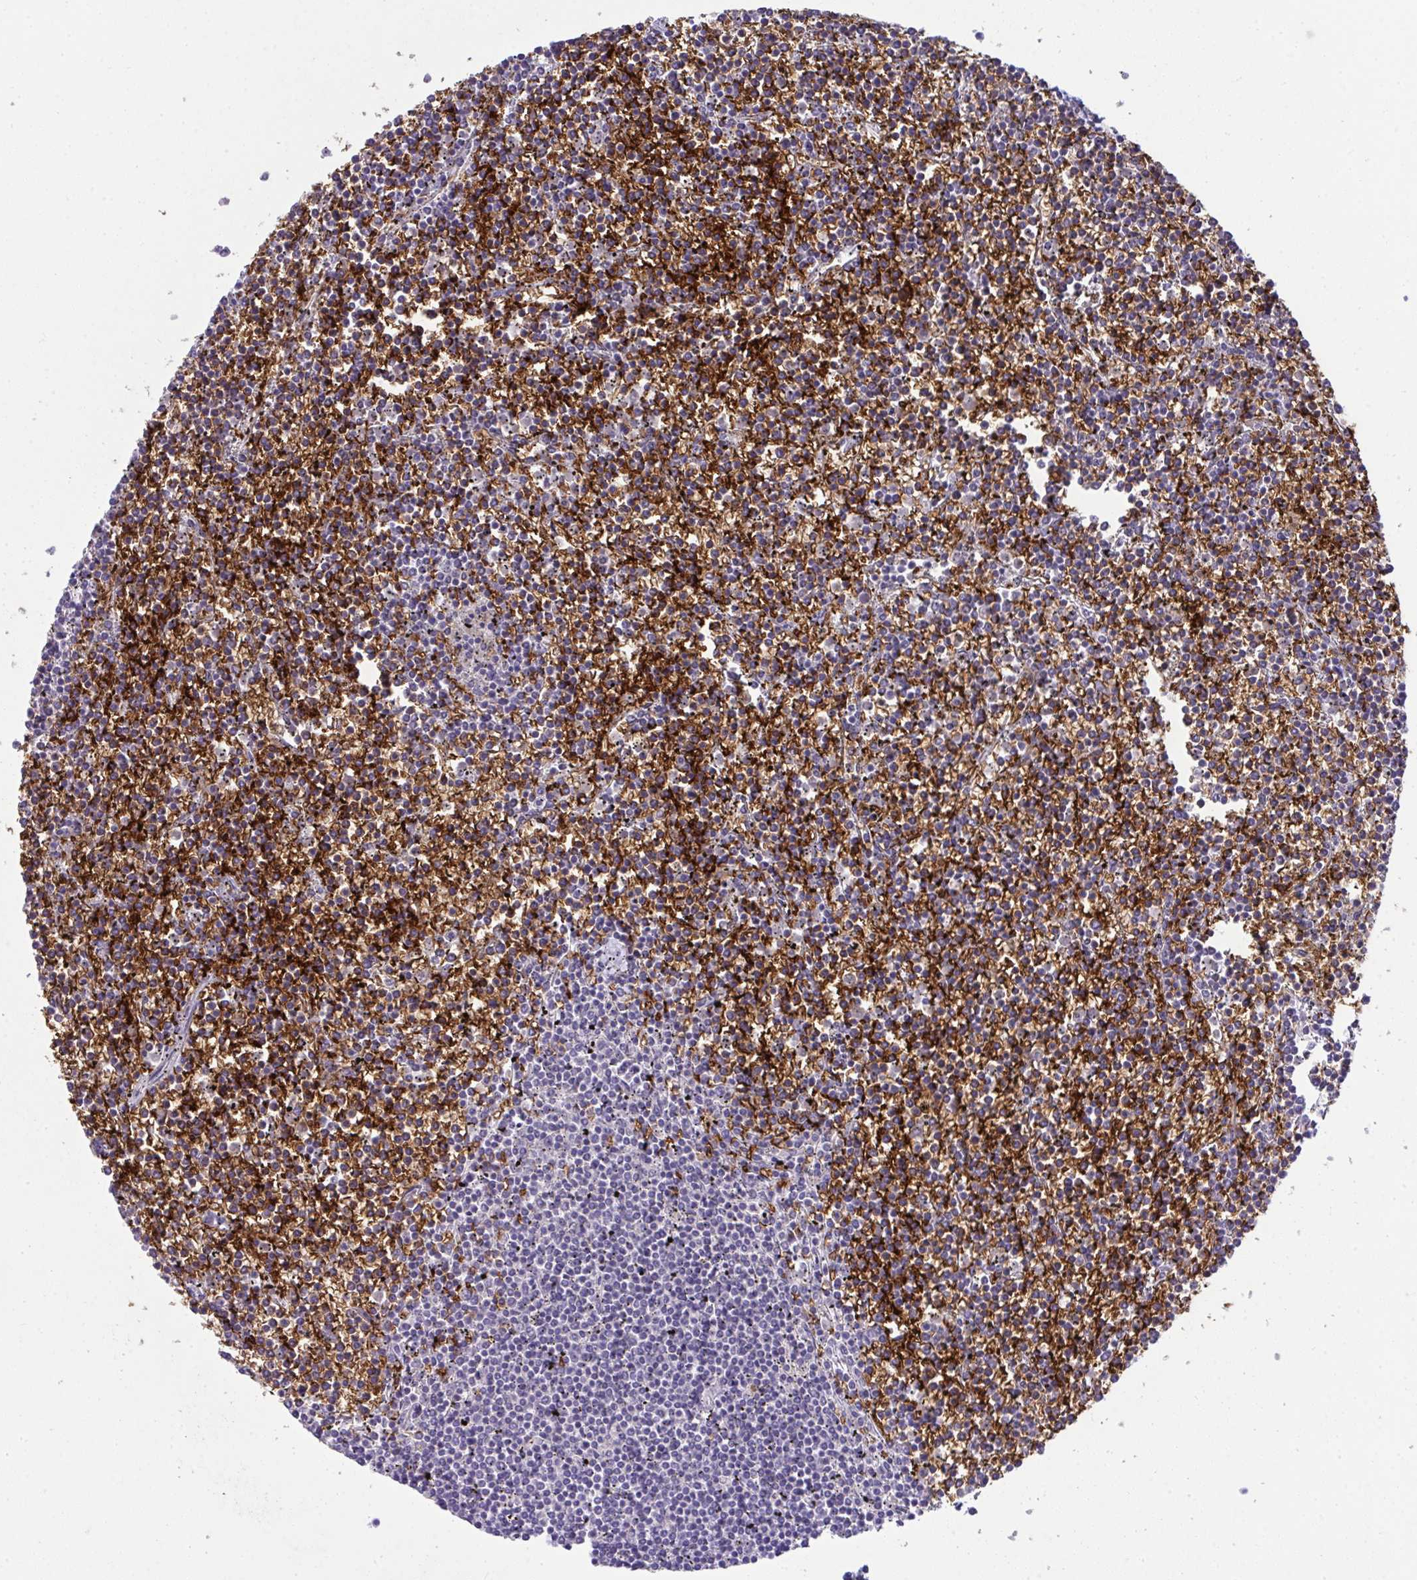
{"staining": {"intensity": "negative", "quantity": "none", "location": "none"}, "tissue": "lymphoma", "cell_type": "Tumor cells", "image_type": "cancer", "snomed": [{"axis": "morphology", "description": "Malignant lymphoma, non-Hodgkin's type, Low grade"}, {"axis": "topography", "description": "Spleen"}], "caption": "There is no significant positivity in tumor cells of malignant lymphoma, non-Hodgkin's type (low-grade).", "gene": "SPTB", "patient": {"sex": "female", "age": 19}}